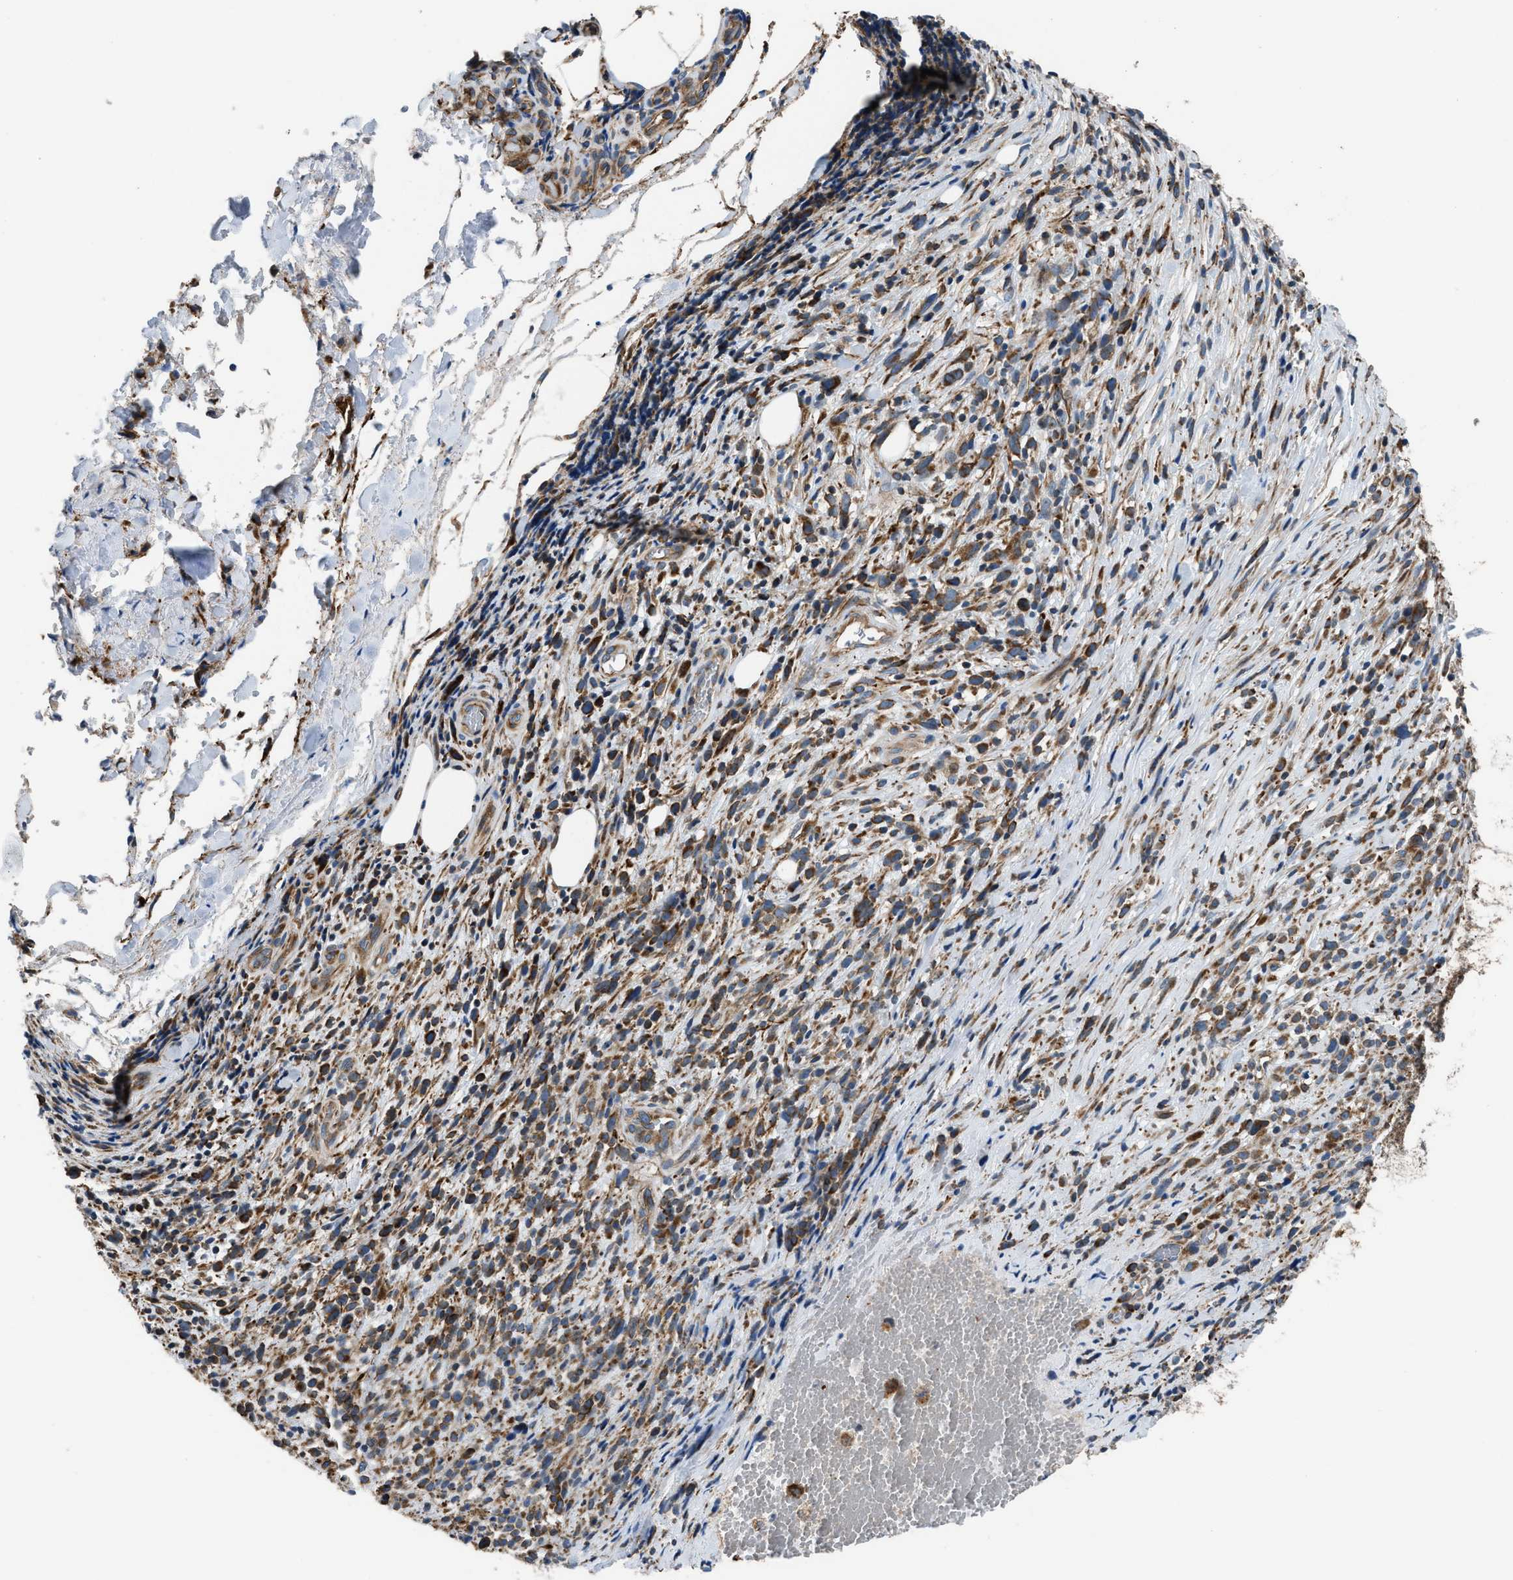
{"staining": {"intensity": "moderate", "quantity": ">75%", "location": "cytoplasmic/membranous"}, "tissue": "melanoma", "cell_type": "Tumor cells", "image_type": "cancer", "snomed": [{"axis": "morphology", "description": "Malignant melanoma, NOS"}, {"axis": "topography", "description": "Skin"}], "caption": "Protein staining of malignant melanoma tissue displays moderate cytoplasmic/membranous expression in approximately >75% of tumor cells.", "gene": "SLC10A3", "patient": {"sex": "female", "age": 55}}